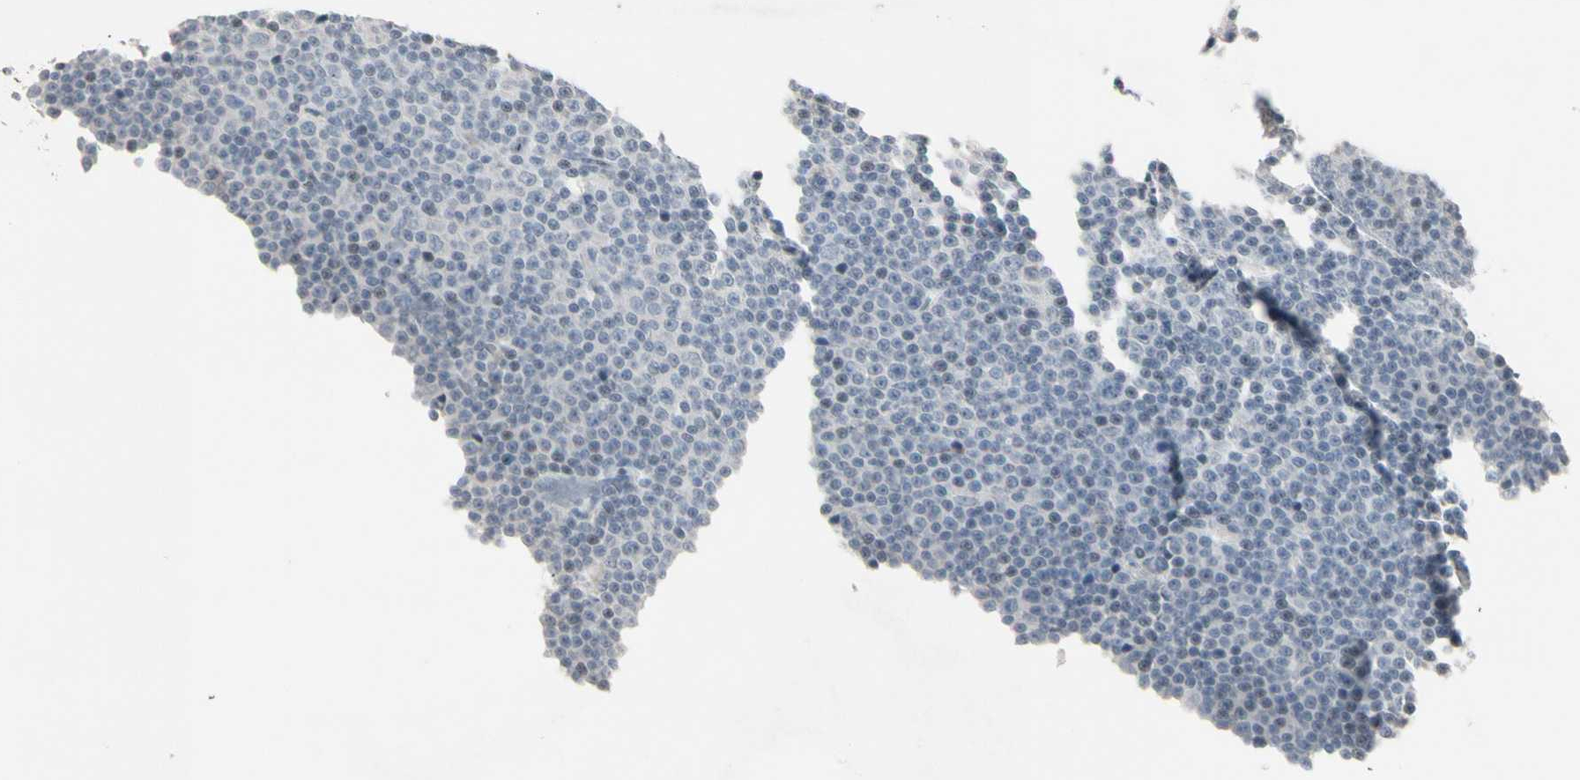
{"staining": {"intensity": "negative", "quantity": "none", "location": "none"}, "tissue": "lymphoma", "cell_type": "Tumor cells", "image_type": "cancer", "snomed": [{"axis": "morphology", "description": "Malignant lymphoma, non-Hodgkin's type, Low grade"}, {"axis": "topography", "description": "Lymph node"}], "caption": "Immunohistochemistry of malignant lymphoma, non-Hodgkin's type (low-grade) exhibits no positivity in tumor cells. (Brightfield microscopy of DAB (3,3'-diaminobenzidine) immunohistochemistry (IHC) at high magnification).", "gene": "DMPK", "patient": {"sex": "female", "age": 67}}